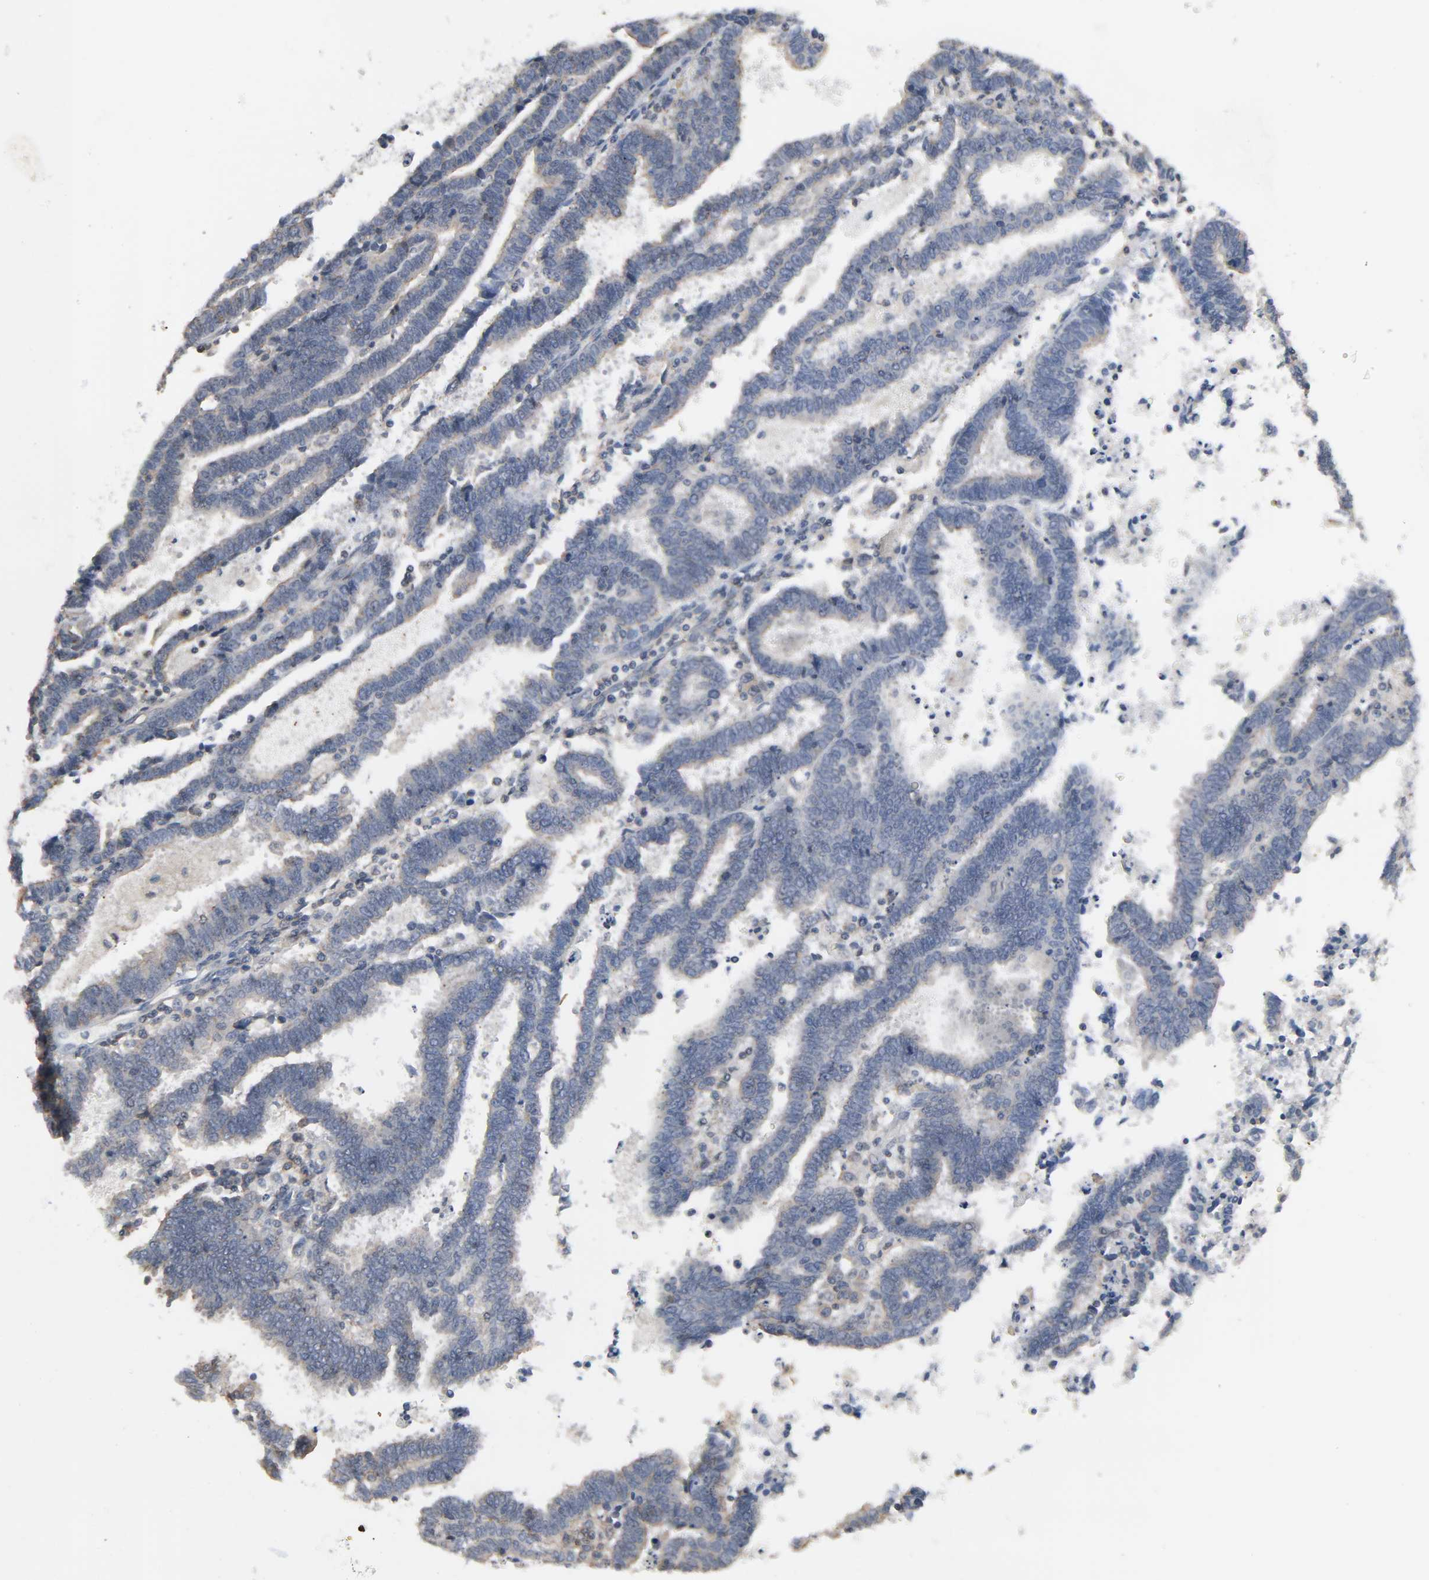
{"staining": {"intensity": "weak", "quantity": "<25%", "location": "cytoplasmic/membranous"}, "tissue": "endometrial cancer", "cell_type": "Tumor cells", "image_type": "cancer", "snomed": [{"axis": "morphology", "description": "Adenocarcinoma, NOS"}, {"axis": "topography", "description": "Uterus"}], "caption": "Histopathology image shows no protein staining in tumor cells of adenocarcinoma (endometrial) tissue.", "gene": "DDX10", "patient": {"sex": "female", "age": 83}}